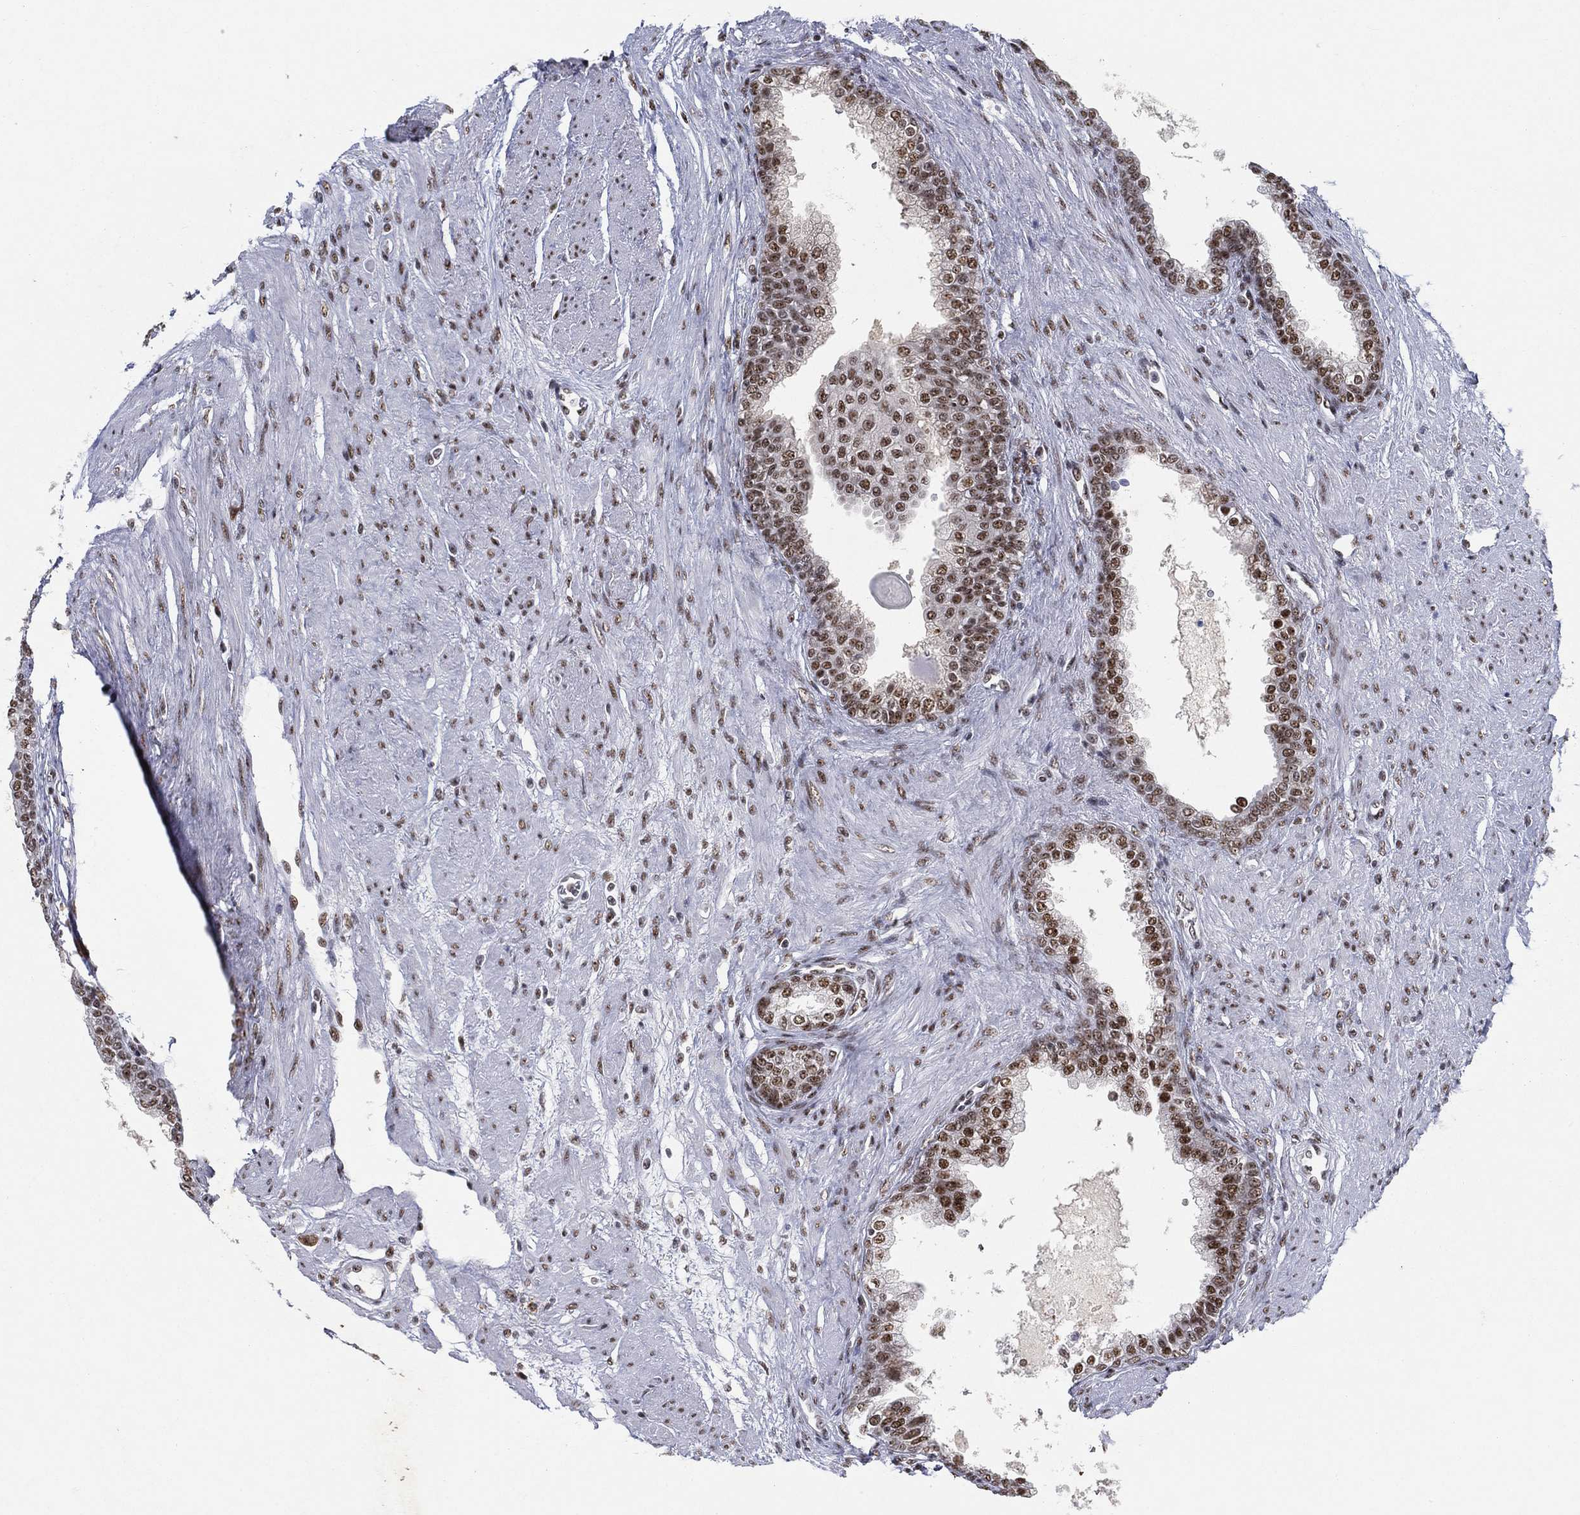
{"staining": {"intensity": "moderate", "quantity": ">75%", "location": "nuclear"}, "tissue": "prostate cancer", "cell_type": "Tumor cells", "image_type": "cancer", "snomed": [{"axis": "morphology", "description": "Adenocarcinoma, NOS"}, {"axis": "topography", "description": "Prostate and seminal vesicle, NOS"}, {"axis": "topography", "description": "Prostate"}], "caption": "Immunohistochemistry (IHC) micrograph of neoplastic tissue: prostate cancer (adenocarcinoma) stained using IHC exhibits medium levels of moderate protein expression localized specifically in the nuclear of tumor cells, appearing as a nuclear brown color.", "gene": "DDX27", "patient": {"sex": "male", "age": 62}}